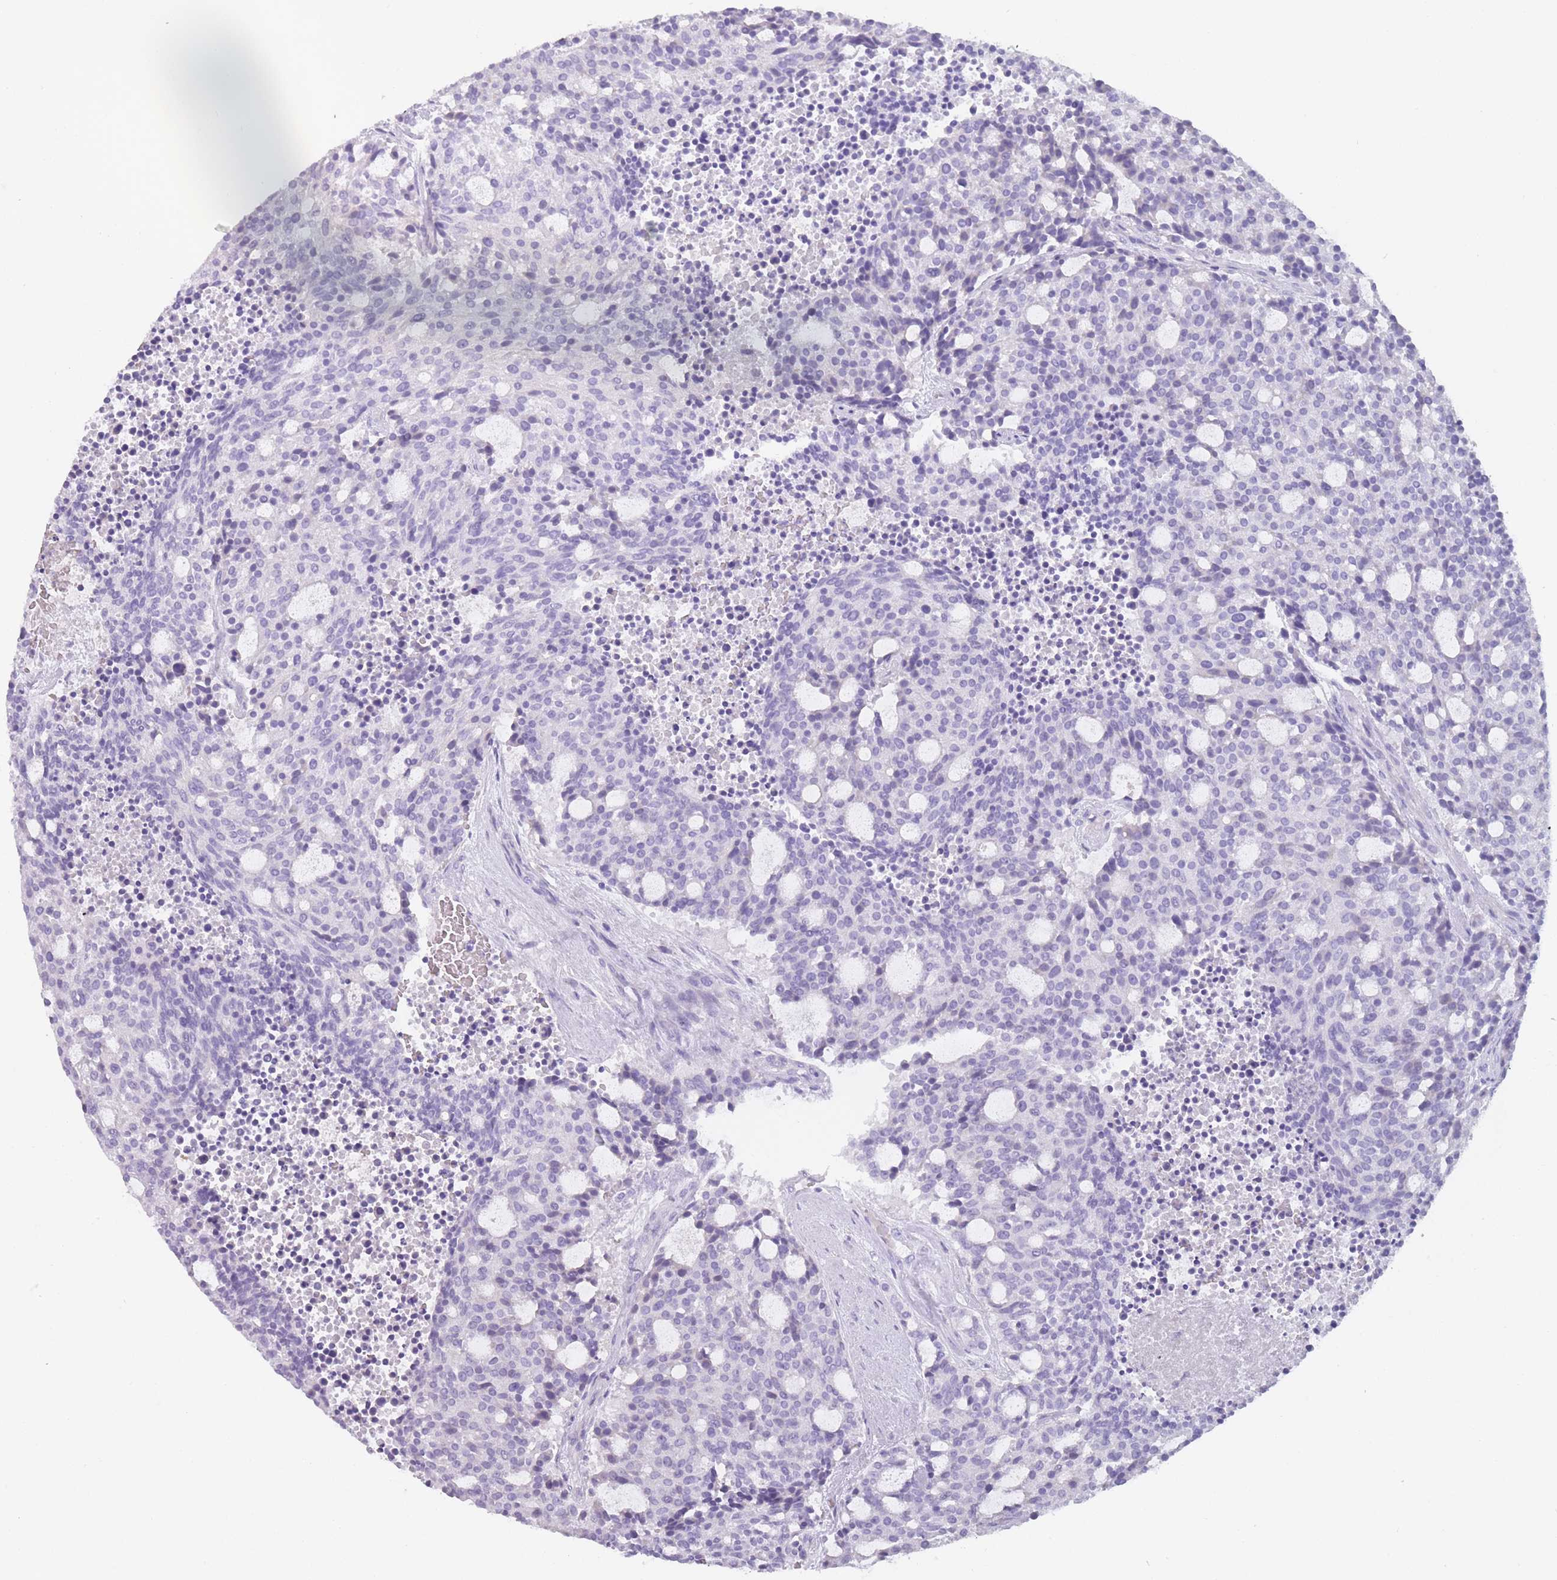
{"staining": {"intensity": "negative", "quantity": "none", "location": "none"}, "tissue": "carcinoid", "cell_type": "Tumor cells", "image_type": "cancer", "snomed": [{"axis": "morphology", "description": "Carcinoid, malignant, NOS"}, {"axis": "topography", "description": "Pancreas"}], "caption": "Tumor cells are negative for protein expression in human carcinoid. (Brightfield microscopy of DAB (3,3'-diaminobenzidine) immunohistochemistry (IHC) at high magnification).", "gene": "CR1L", "patient": {"sex": "female", "age": 54}}